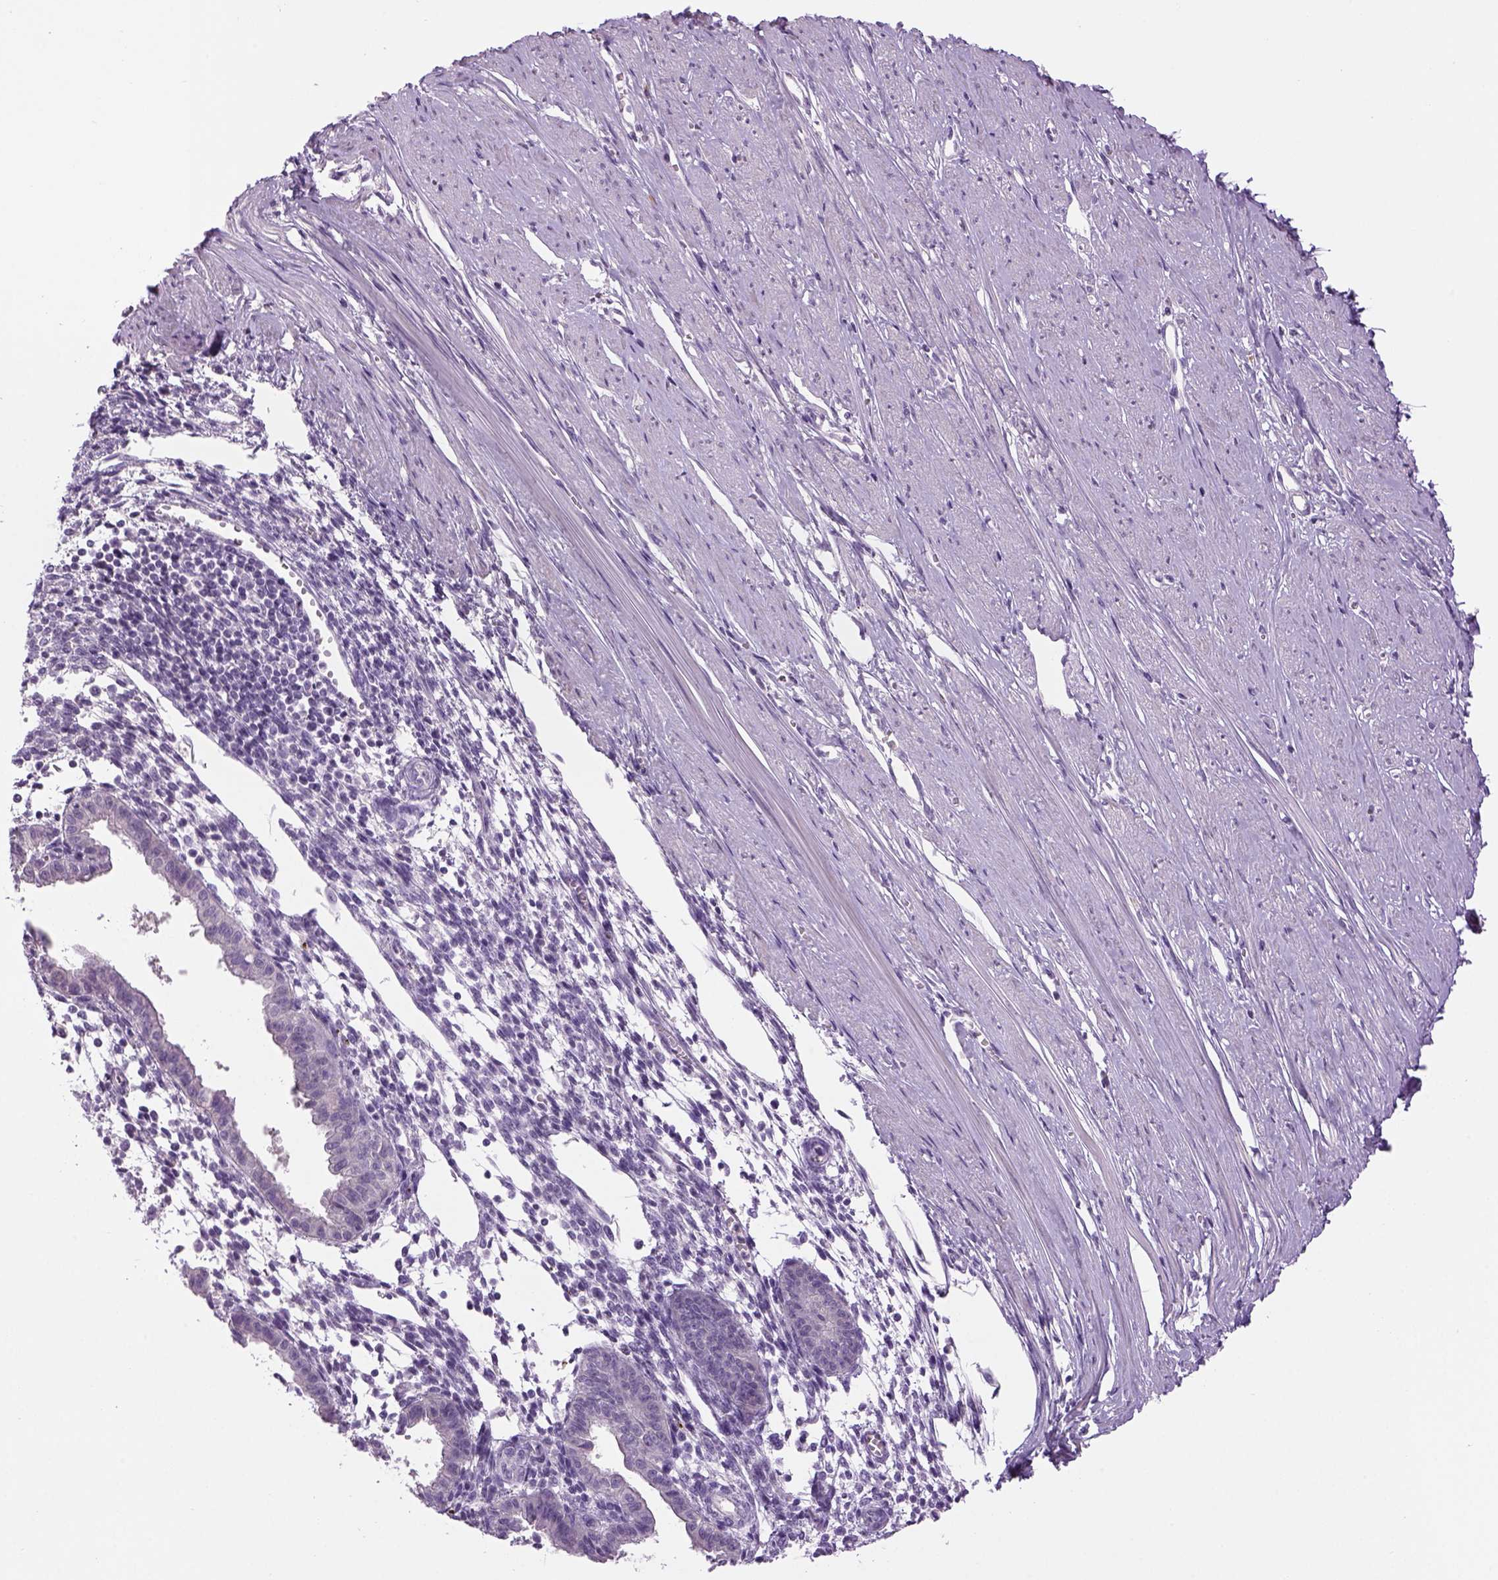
{"staining": {"intensity": "negative", "quantity": "none", "location": "none"}, "tissue": "endometrium", "cell_type": "Cells in endometrial stroma", "image_type": "normal", "snomed": [{"axis": "morphology", "description": "Normal tissue, NOS"}, {"axis": "topography", "description": "Endometrium"}], "caption": "Protein analysis of normal endometrium displays no significant positivity in cells in endometrial stroma.", "gene": "DBH", "patient": {"sex": "female", "age": 37}}